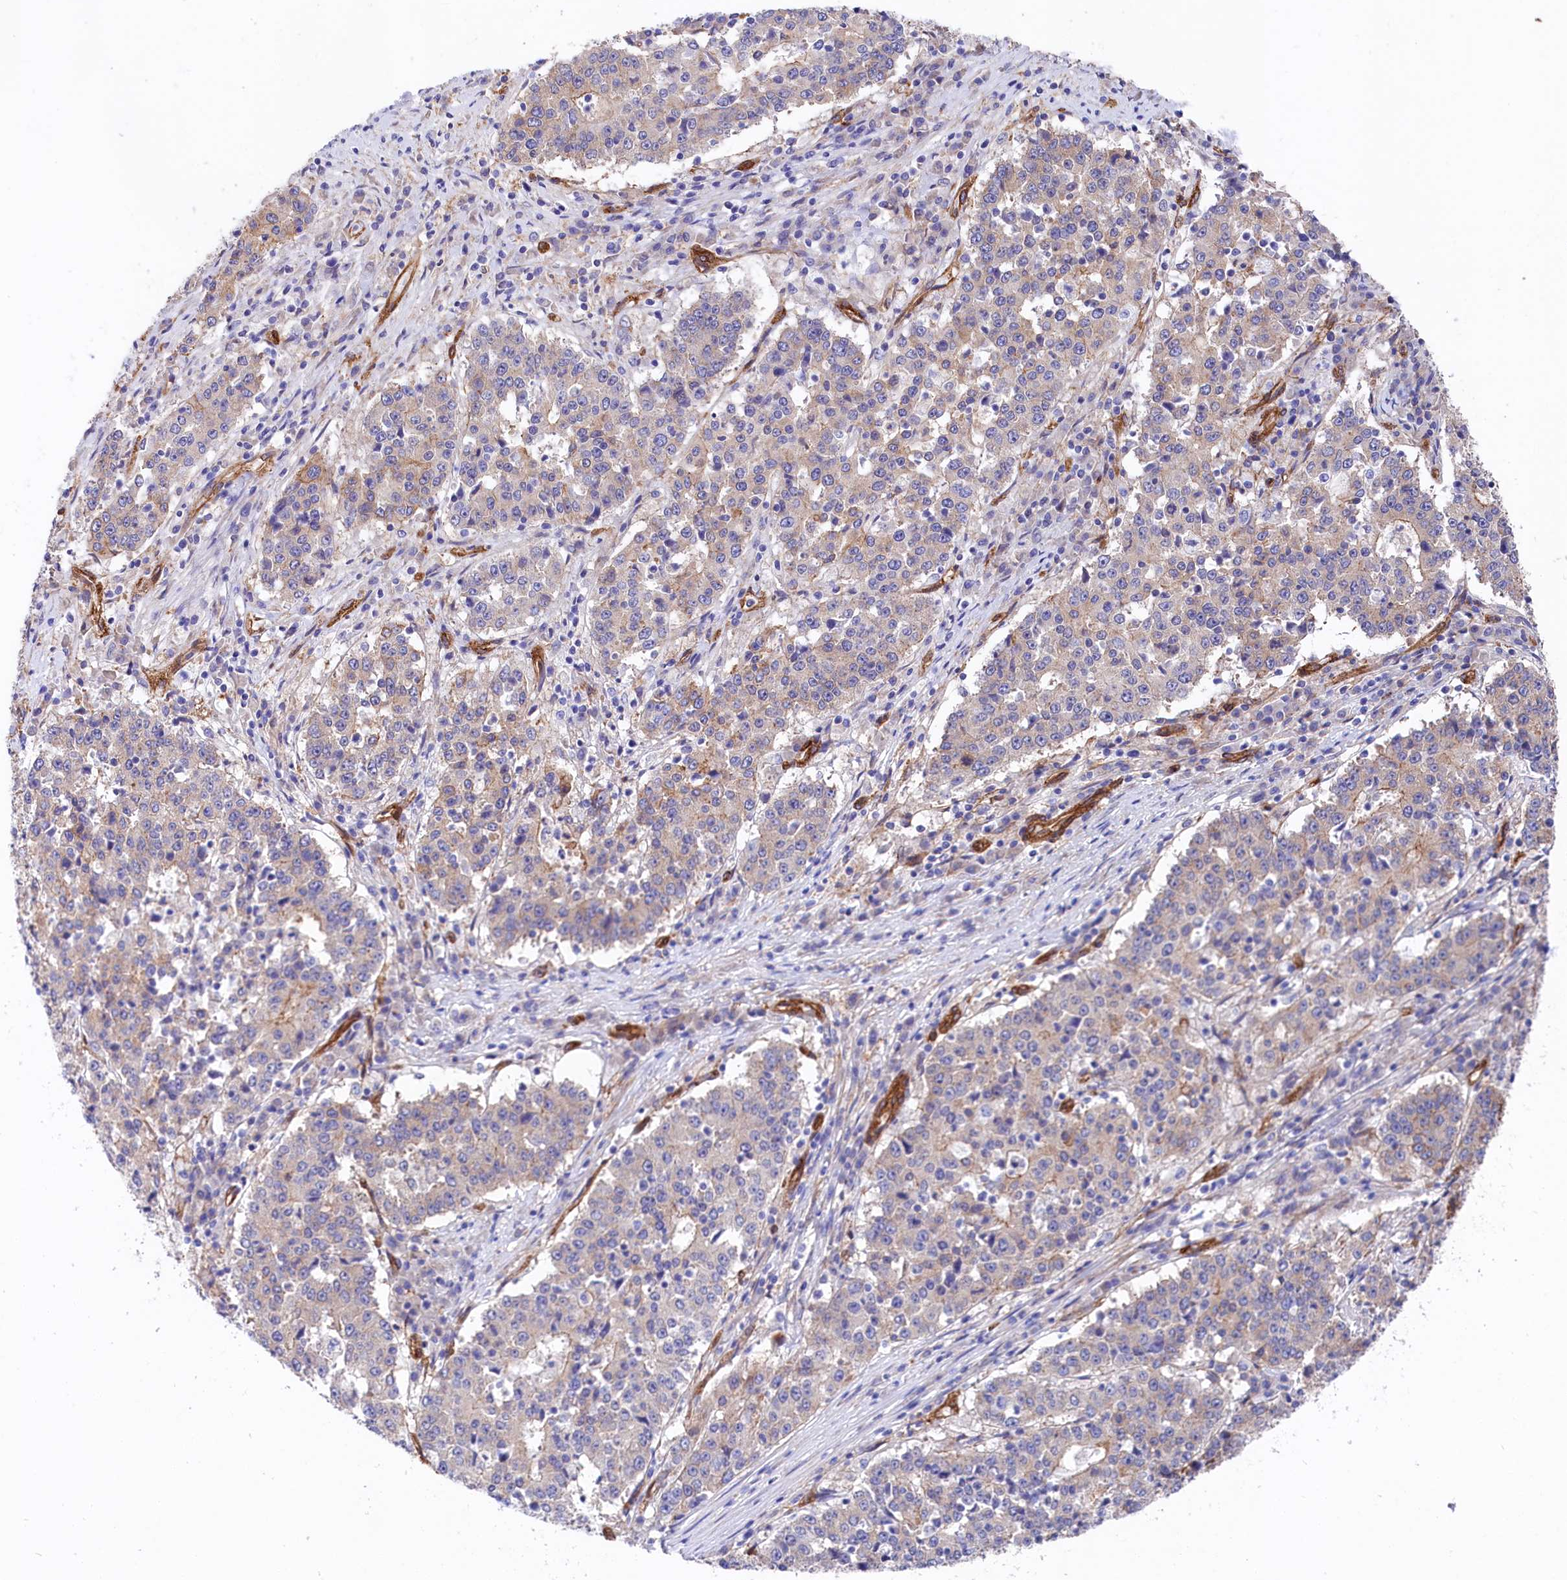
{"staining": {"intensity": "negative", "quantity": "none", "location": "none"}, "tissue": "stomach cancer", "cell_type": "Tumor cells", "image_type": "cancer", "snomed": [{"axis": "morphology", "description": "Adenocarcinoma, NOS"}, {"axis": "topography", "description": "Stomach"}], "caption": "This is an immunohistochemistry histopathology image of stomach cancer. There is no expression in tumor cells.", "gene": "TNKS1BP1", "patient": {"sex": "male", "age": 59}}